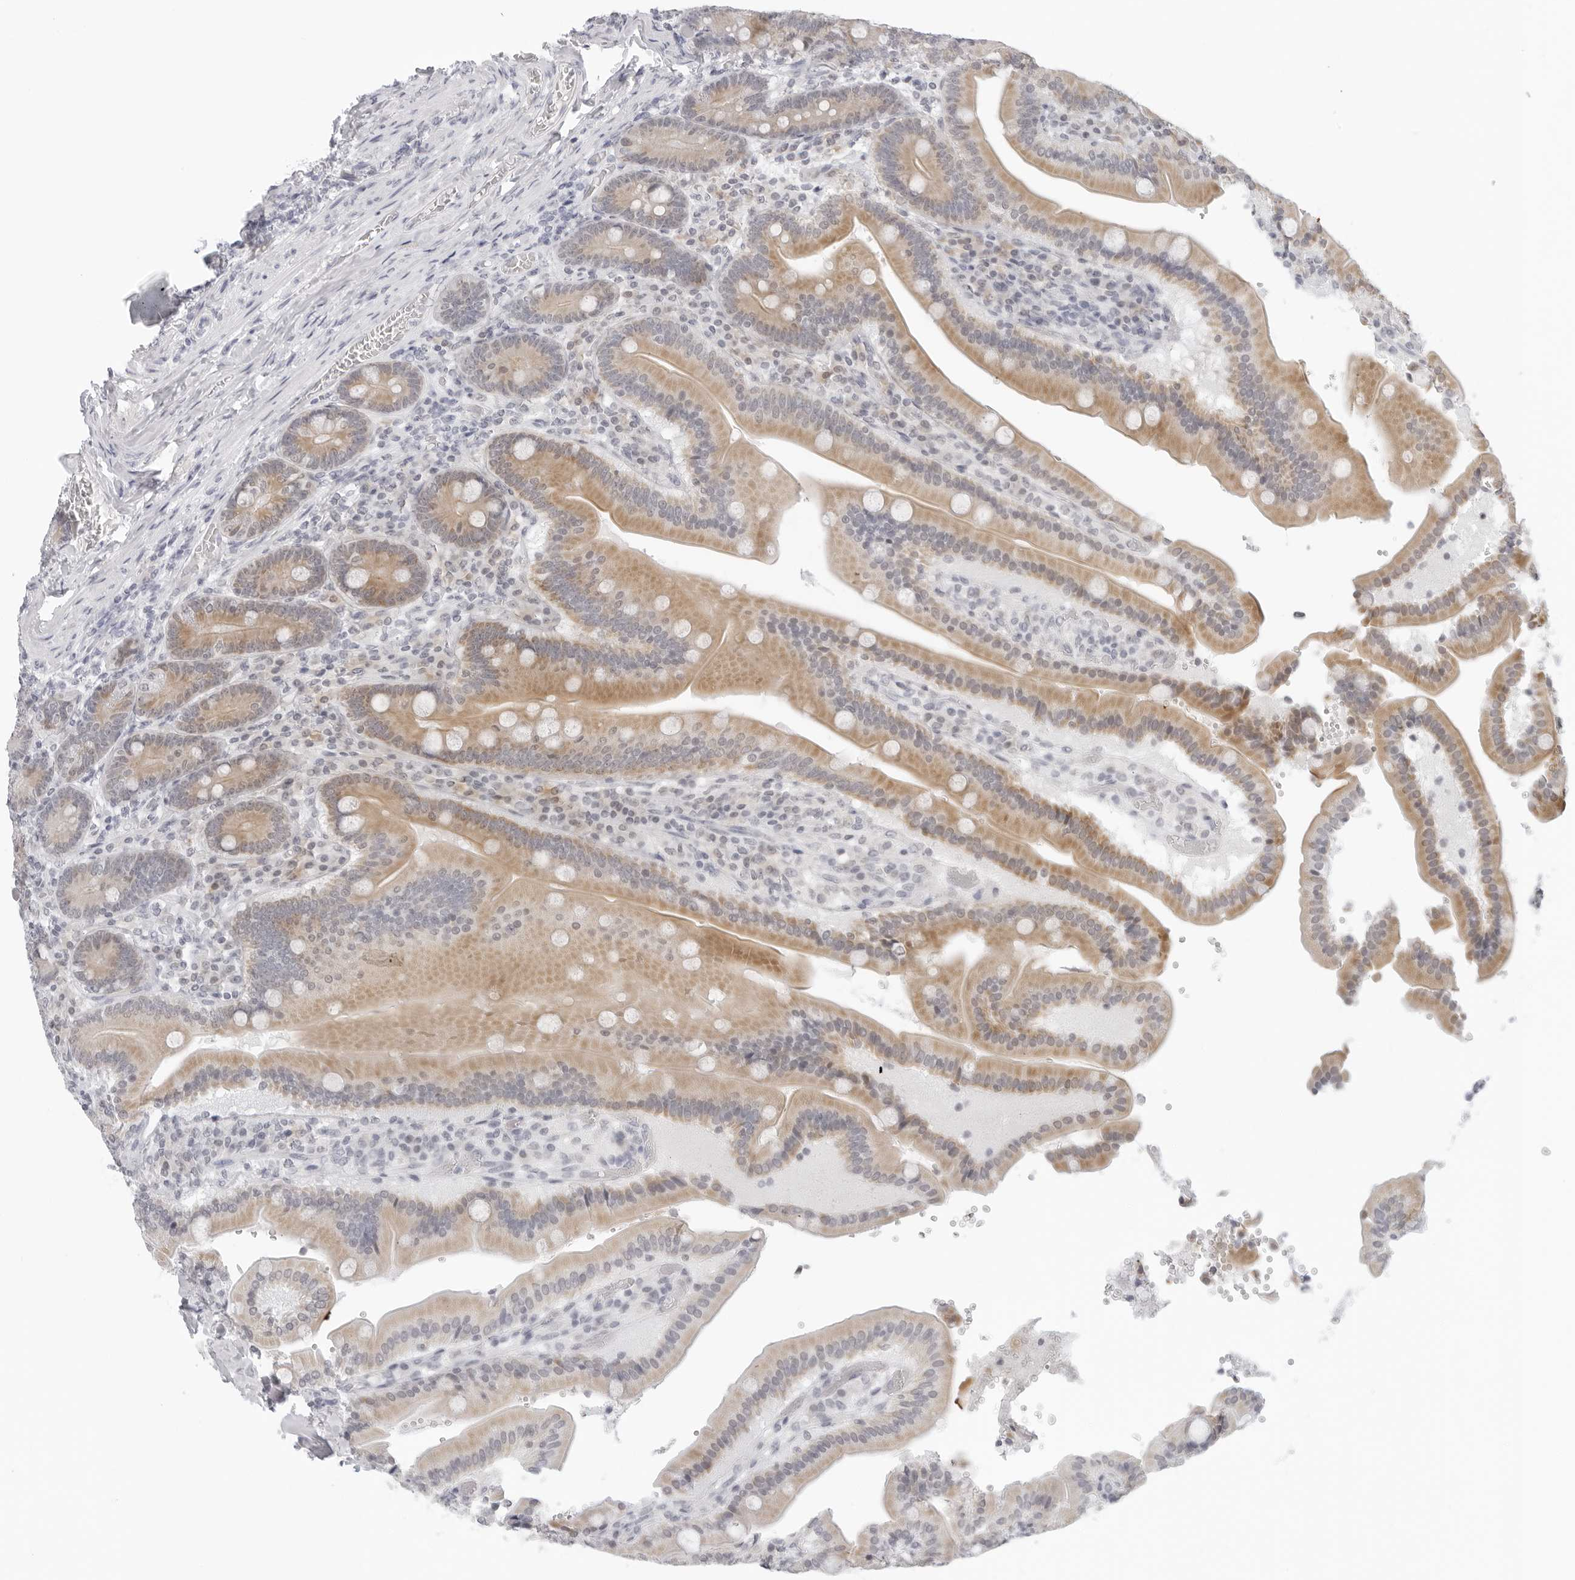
{"staining": {"intensity": "moderate", "quantity": ">75%", "location": "cytoplasmic/membranous"}, "tissue": "duodenum", "cell_type": "Glandular cells", "image_type": "normal", "snomed": [{"axis": "morphology", "description": "Normal tissue, NOS"}, {"axis": "topography", "description": "Duodenum"}], "caption": "Glandular cells display medium levels of moderate cytoplasmic/membranous positivity in about >75% of cells in unremarkable duodenum. (Brightfield microscopy of DAB IHC at high magnification).", "gene": "EDN2", "patient": {"sex": "female", "age": 62}}